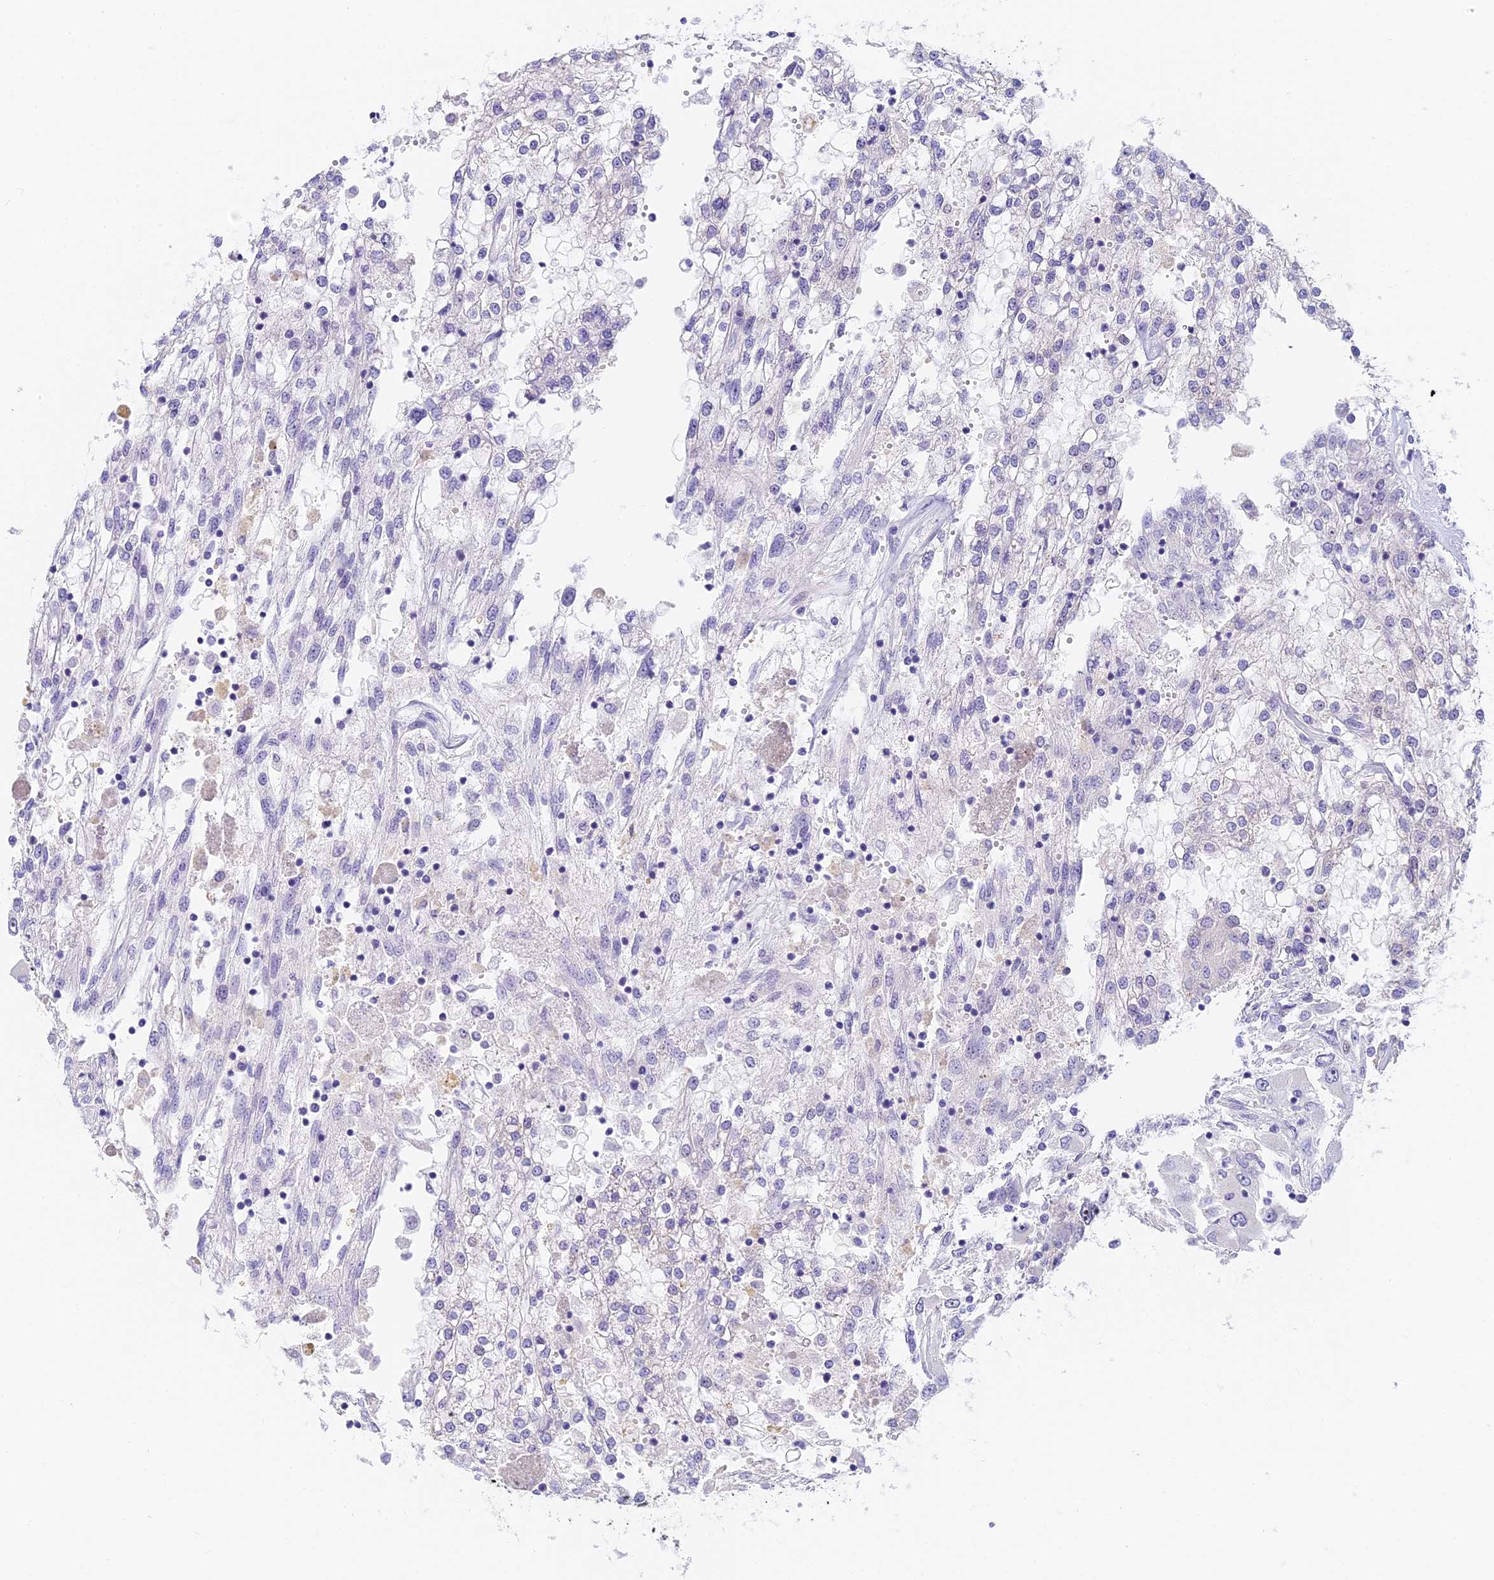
{"staining": {"intensity": "negative", "quantity": "none", "location": "none"}, "tissue": "renal cancer", "cell_type": "Tumor cells", "image_type": "cancer", "snomed": [{"axis": "morphology", "description": "Adenocarcinoma, NOS"}, {"axis": "topography", "description": "Kidney"}], "caption": "A photomicrograph of human adenocarcinoma (renal) is negative for staining in tumor cells.", "gene": "MIDN", "patient": {"sex": "female", "age": 52}}